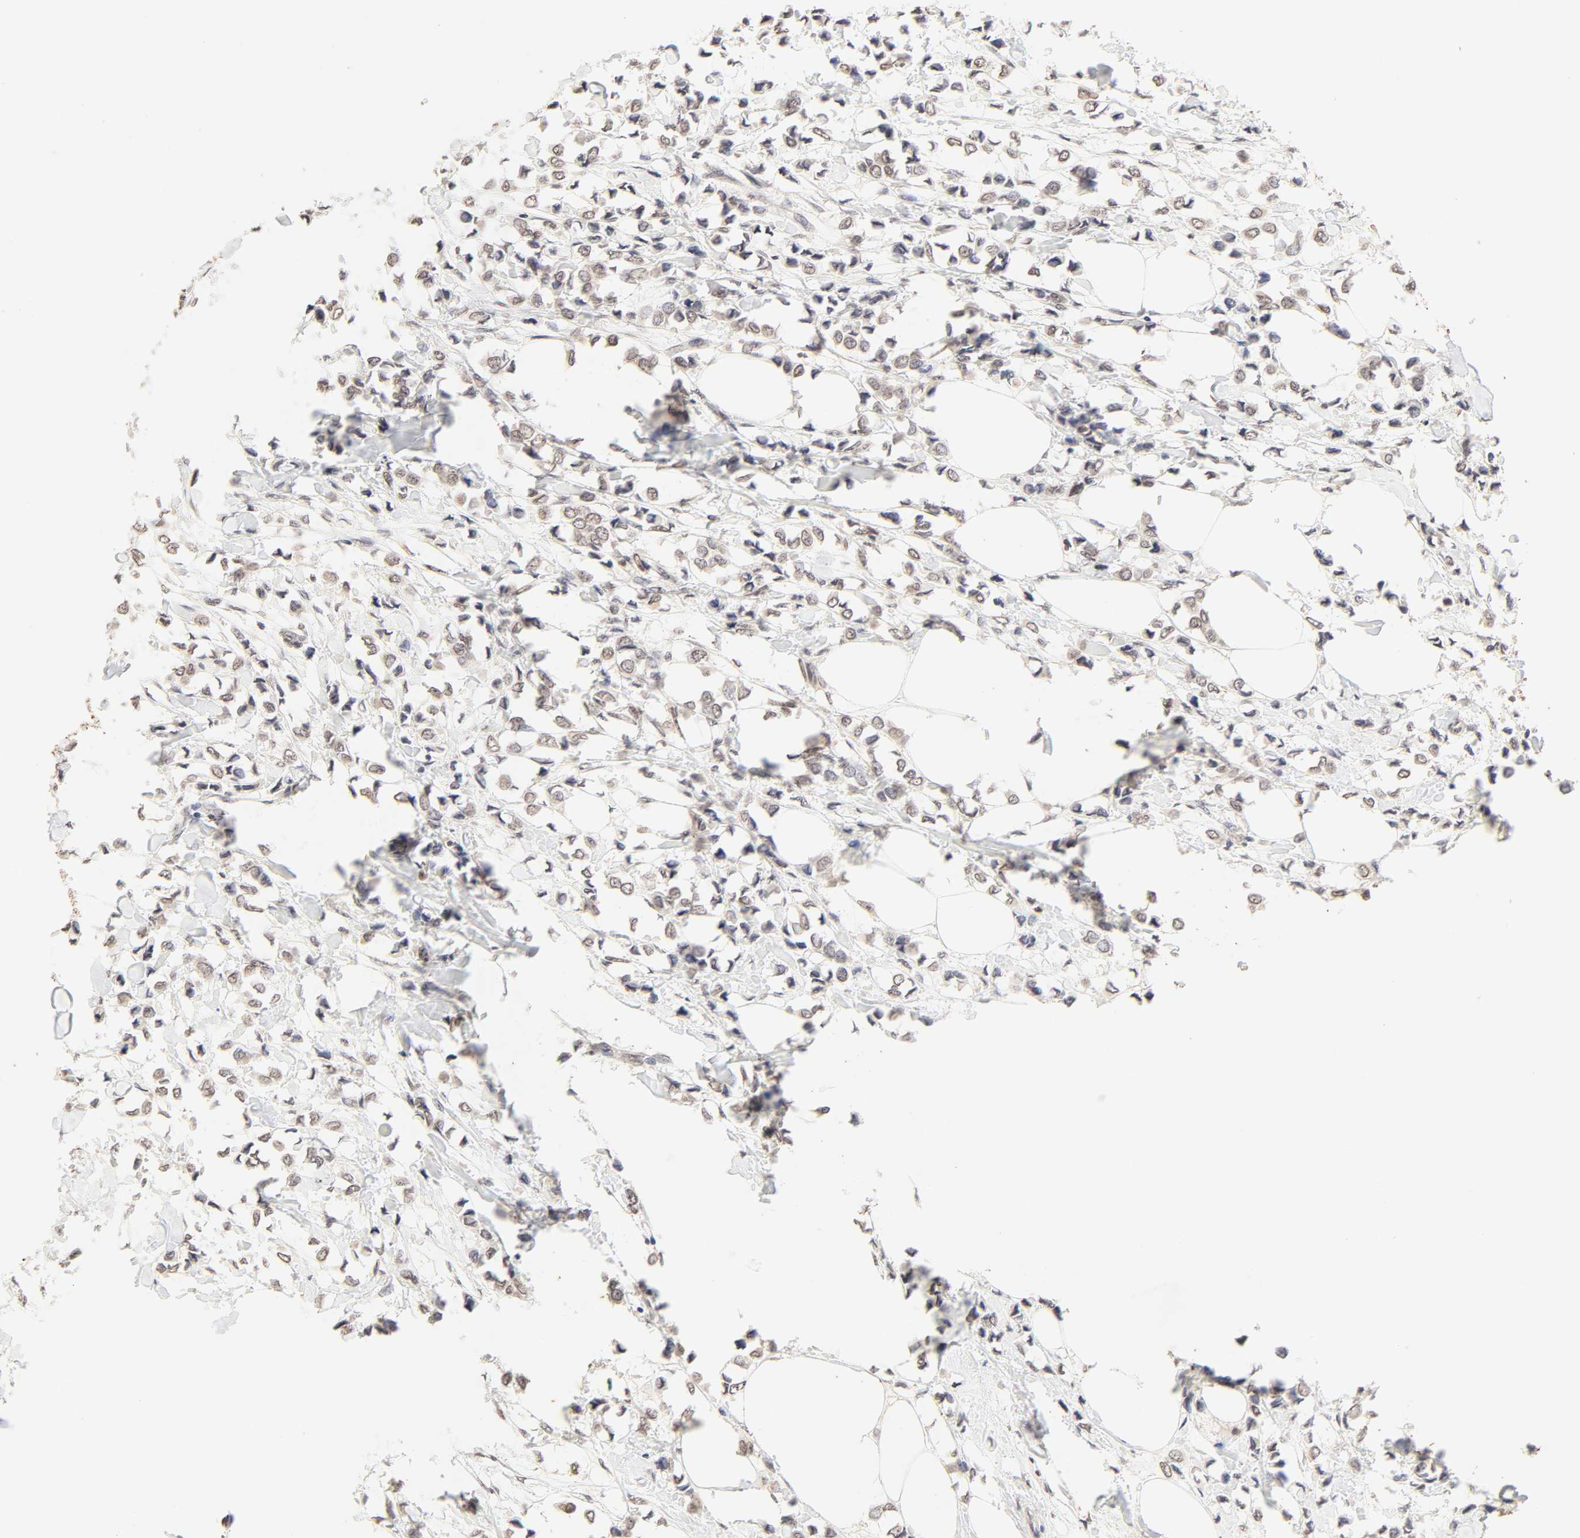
{"staining": {"intensity": "moderate", "quantity": ">75%", "location": "cytoplasmic/membranous,nuclear"}, "tissue": "breast cancer", "cell_type": "Tumor cells", "image_type": "cancer", "snomed": [{"axis": "morphology", "description": "Lobular carcinoma"}, {"axis": "topography", "description": "Breast"}], "caption": "This is a histology image of immunohistochemistry (IHC) staining of breast lobular carcinoma, which shows moderate expression in the cytoplasmic/membranous and nuclear of tumor cells.", "gene": "TBL1X", "patient": {"sex": "female", "age": 51}}